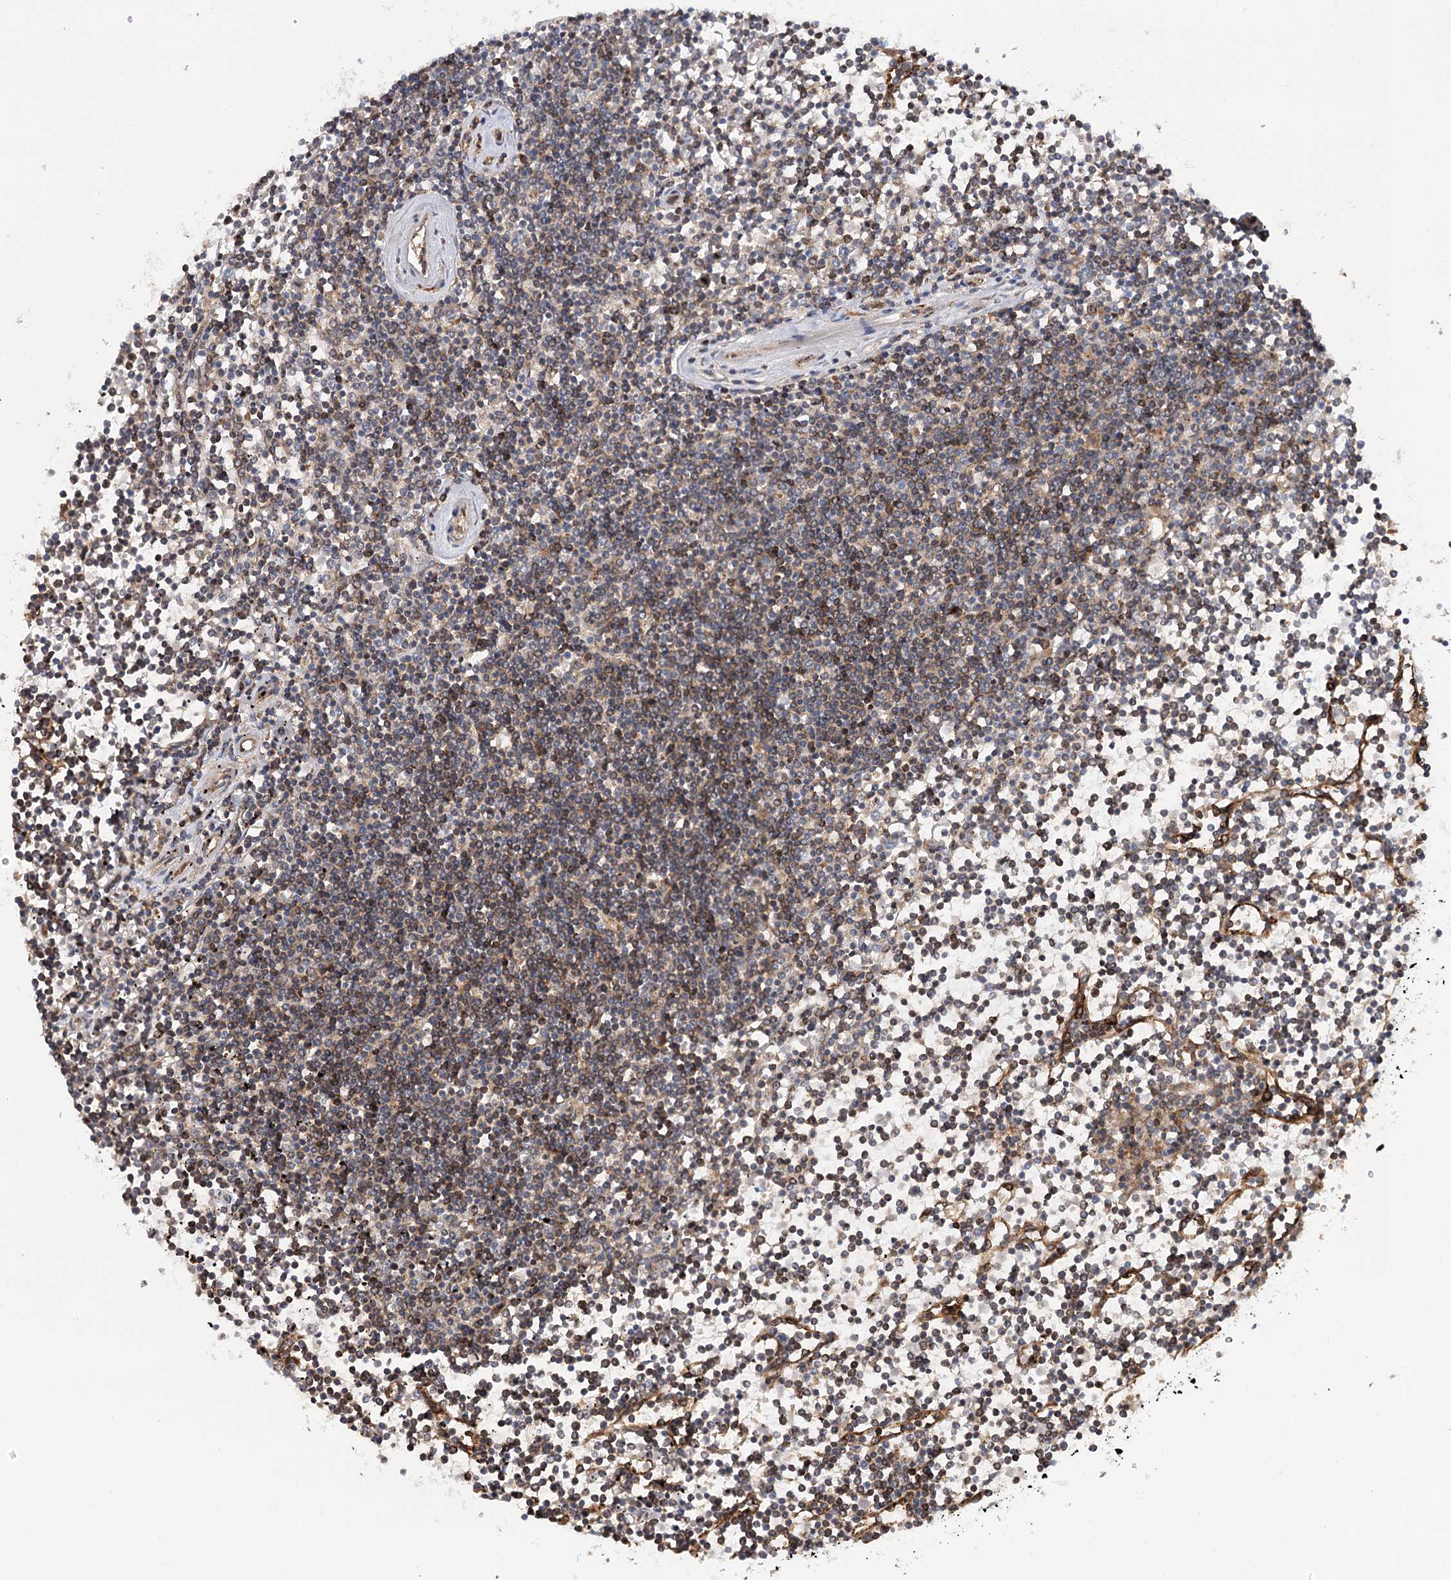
{"staining": {"intensity": "weak", "quantity": "<25%", "location": "cytoplasmic/membranous"}, "tissue": "lymphoma", "cell_type": "Tumor cells", "image_type": "cancer", "snomed": [{"axis": "morphology", "description": "Malignant lymphoma, non-Hodgkin's type, Low grade"}, {"axis": "topography", "description": "Spleen"}], "caption": "Immunohistochemical staining of human low-grade malignant lymphoma, non-Hodgkin's type reveals no significant expression in tumor cells.", "gene": "MKNK1", "patient": {"sex": "female", "age": 19}}